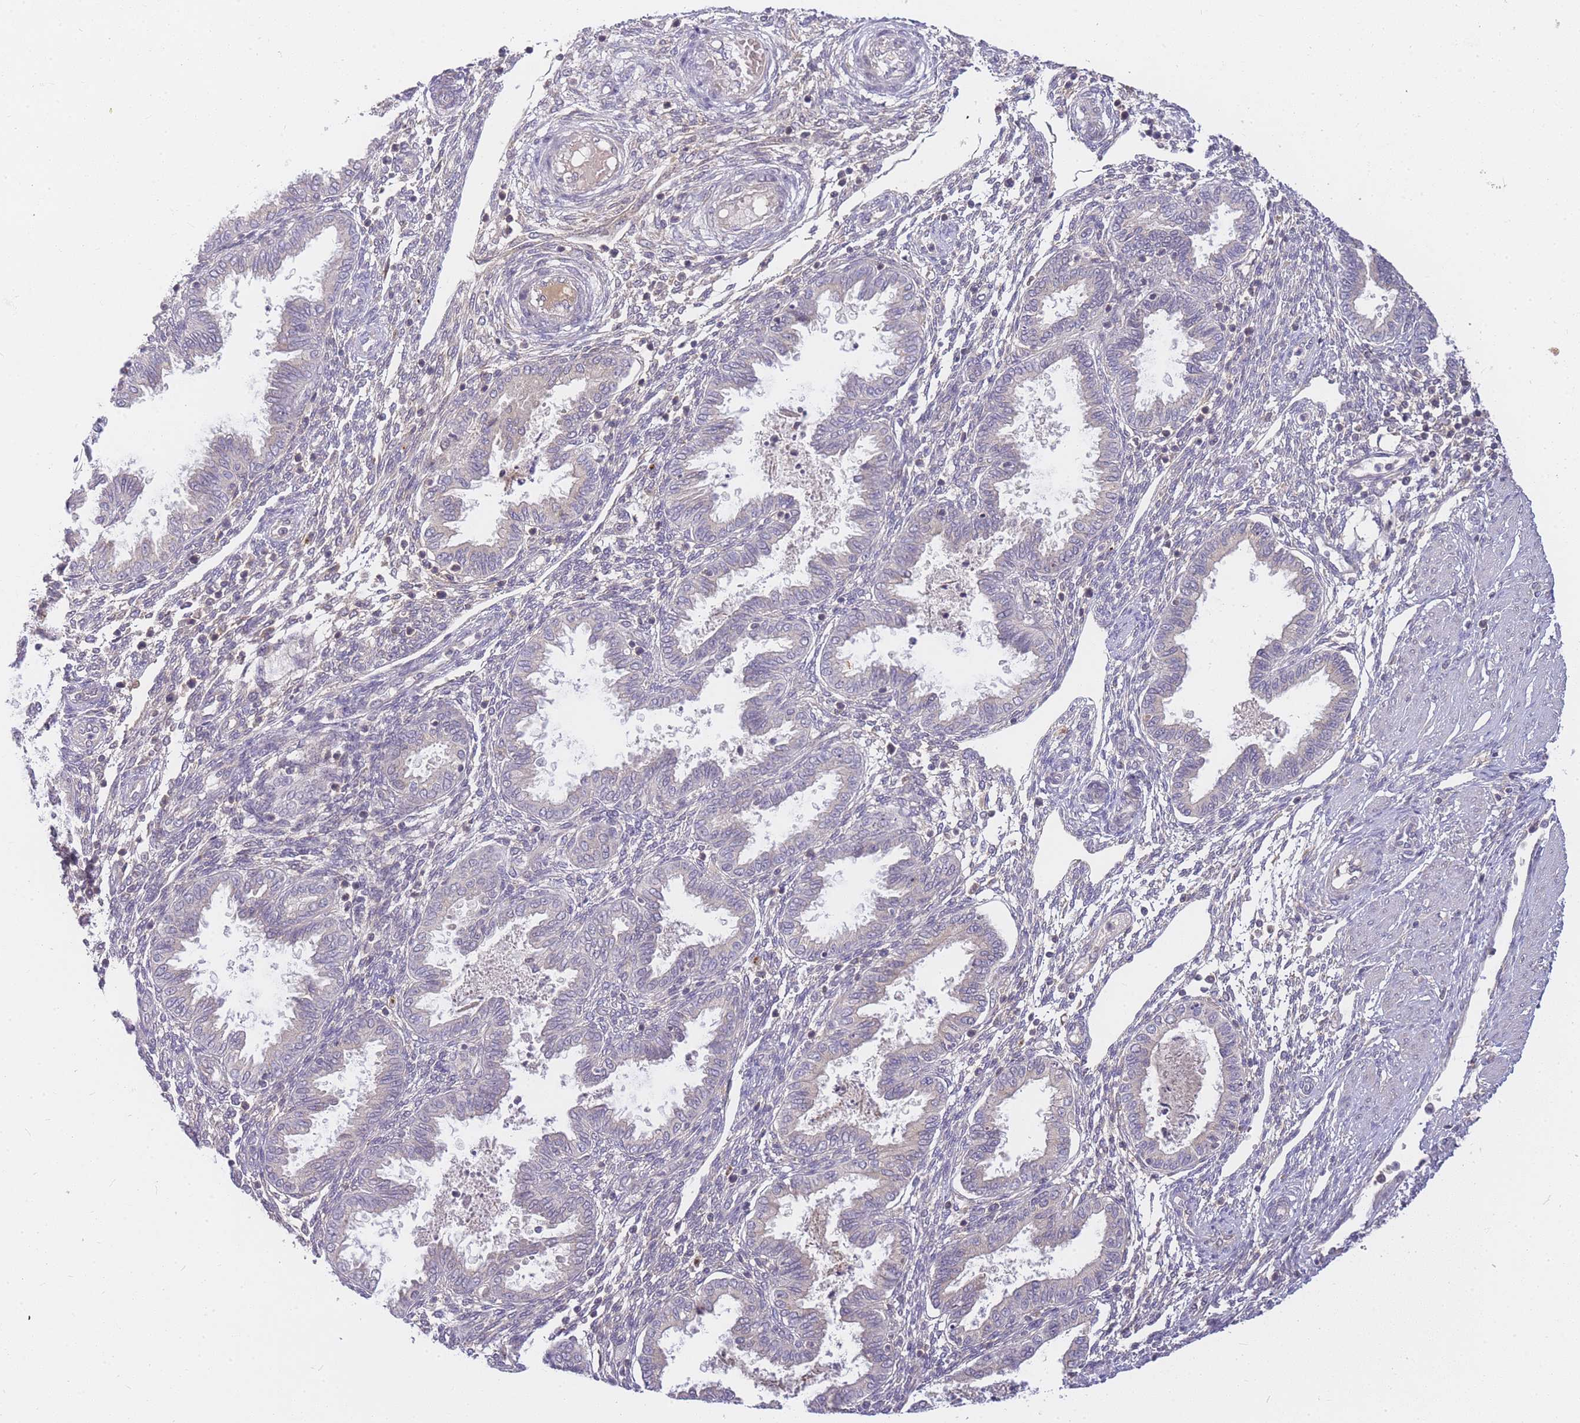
{"staining": {"intensity": "negative", "quantity": "none", "location": "none"}, "tissue": "endometrium", "cell_type": "Cells in endometrial stroma", "image_type": "normal", "snomed": [{"axis": "morphology", "description": "Normal tissue, NOS"}, {"axis": "topography", "description": "Endometrium"}], "caption": "This photomicrograph is of normal endometrium stained with immunohistochemistry to label a protein in brown with the nuclei are counter-stained blue. There is no expression in cells in endometrial stroma.", "gene": "ZNF577", "patient": {"sex": "female", "age": 33}}